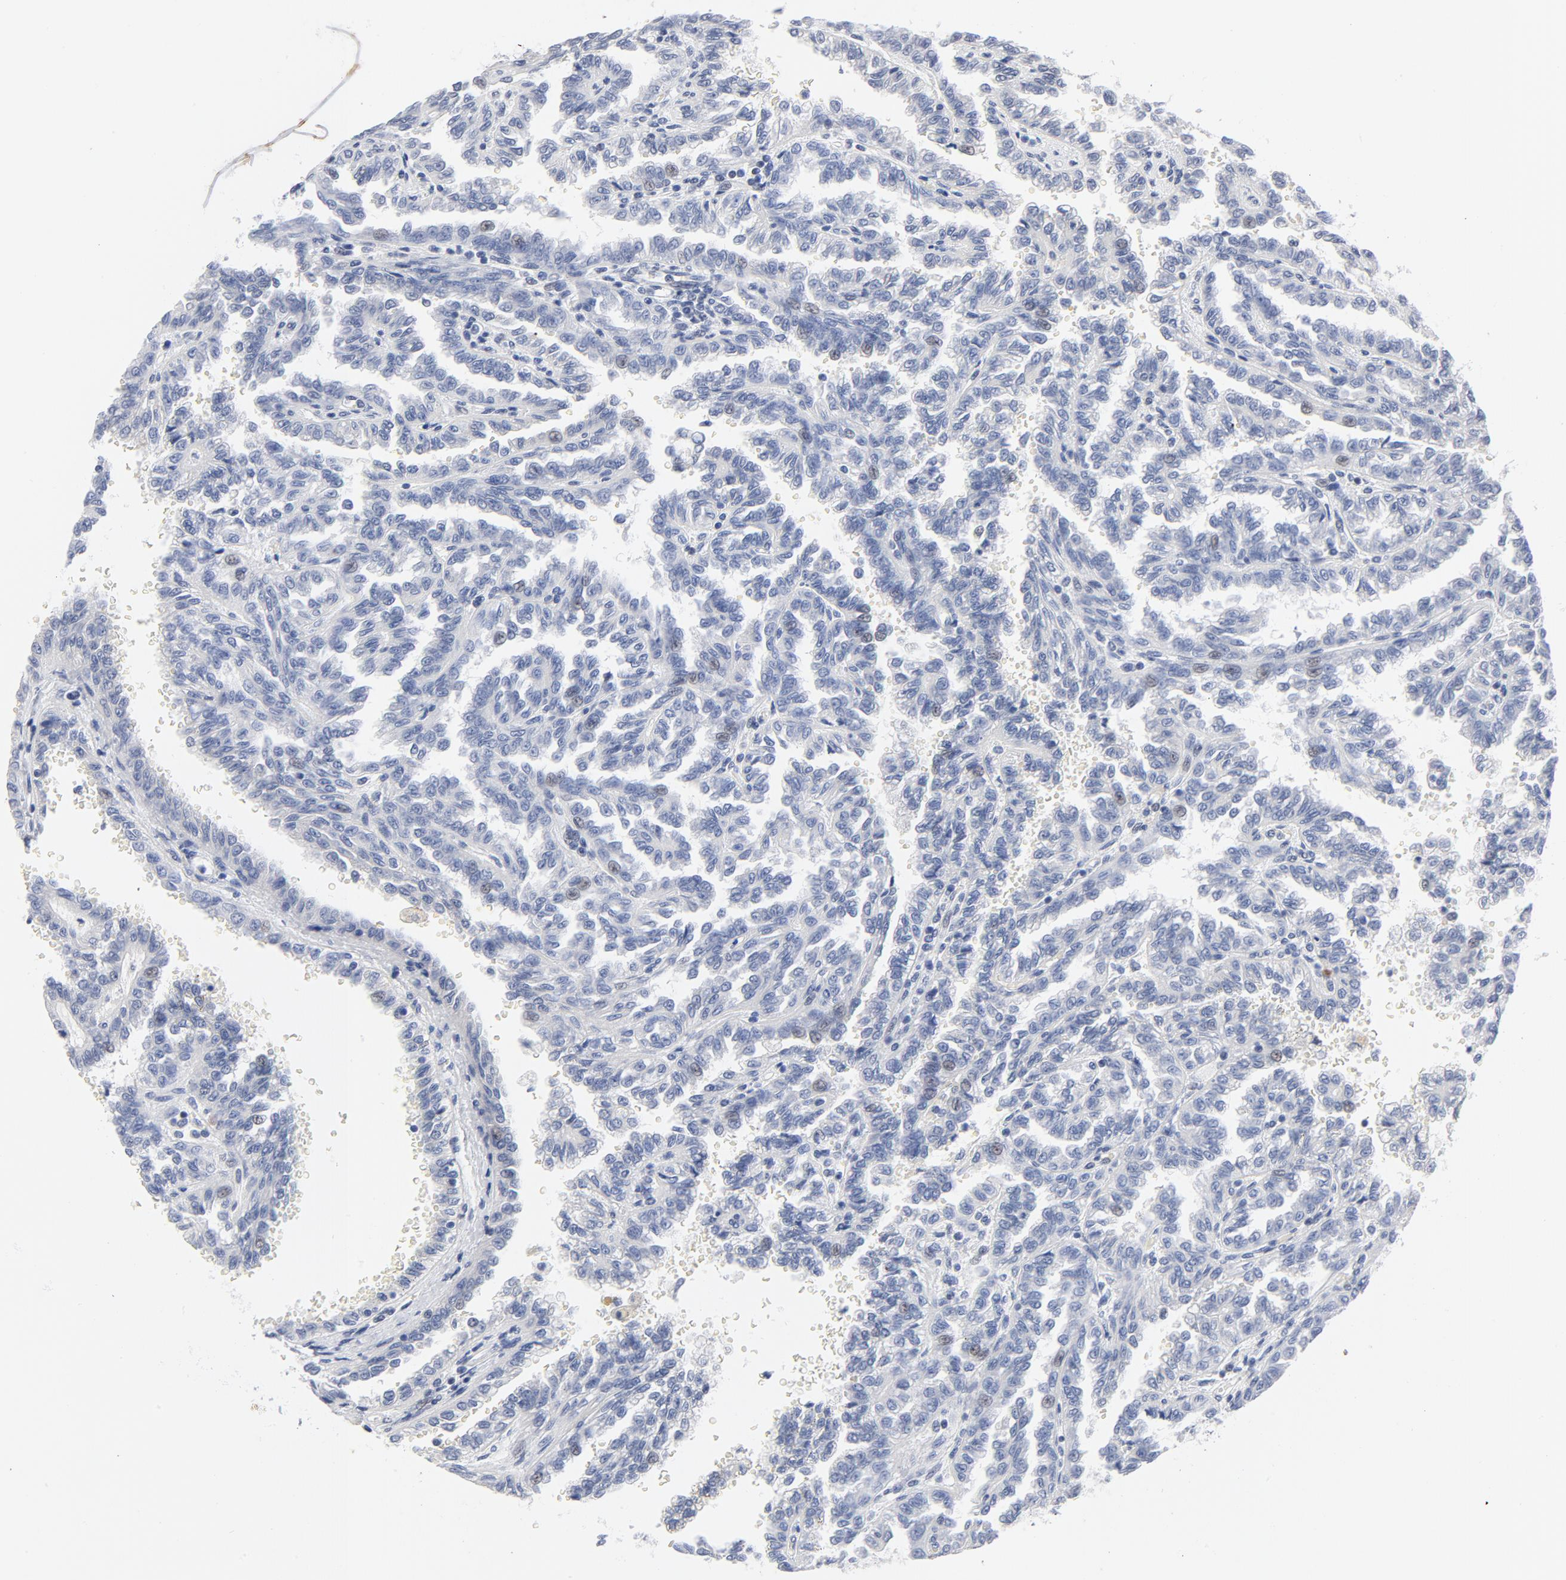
{"staining": {"intensity": "negative", "quantity": "none", "location": "none"}, "tissue": "renal cancer", "cell_type": "Tumor cells", "image_type": "cancer", "snomed": [{"axis": "morphology", "description": "Inflammation, NOS"}, {"axis": "morphology", "description": "Adenocarcinoma, NOS"}, {"axis": "topography", "description": "Kidney"}], "caption": "DAB (3,3'-diaminobenzidine) immunohistochemical staining of renal cancer (adenocarcinoma) displays no significant staining in tumor cells. (DAB immunohistochemistry (IHC) with hematoxylin counter stain).", "gene": "KCNK13", "patient": {"sex": "male", "age": 68}}